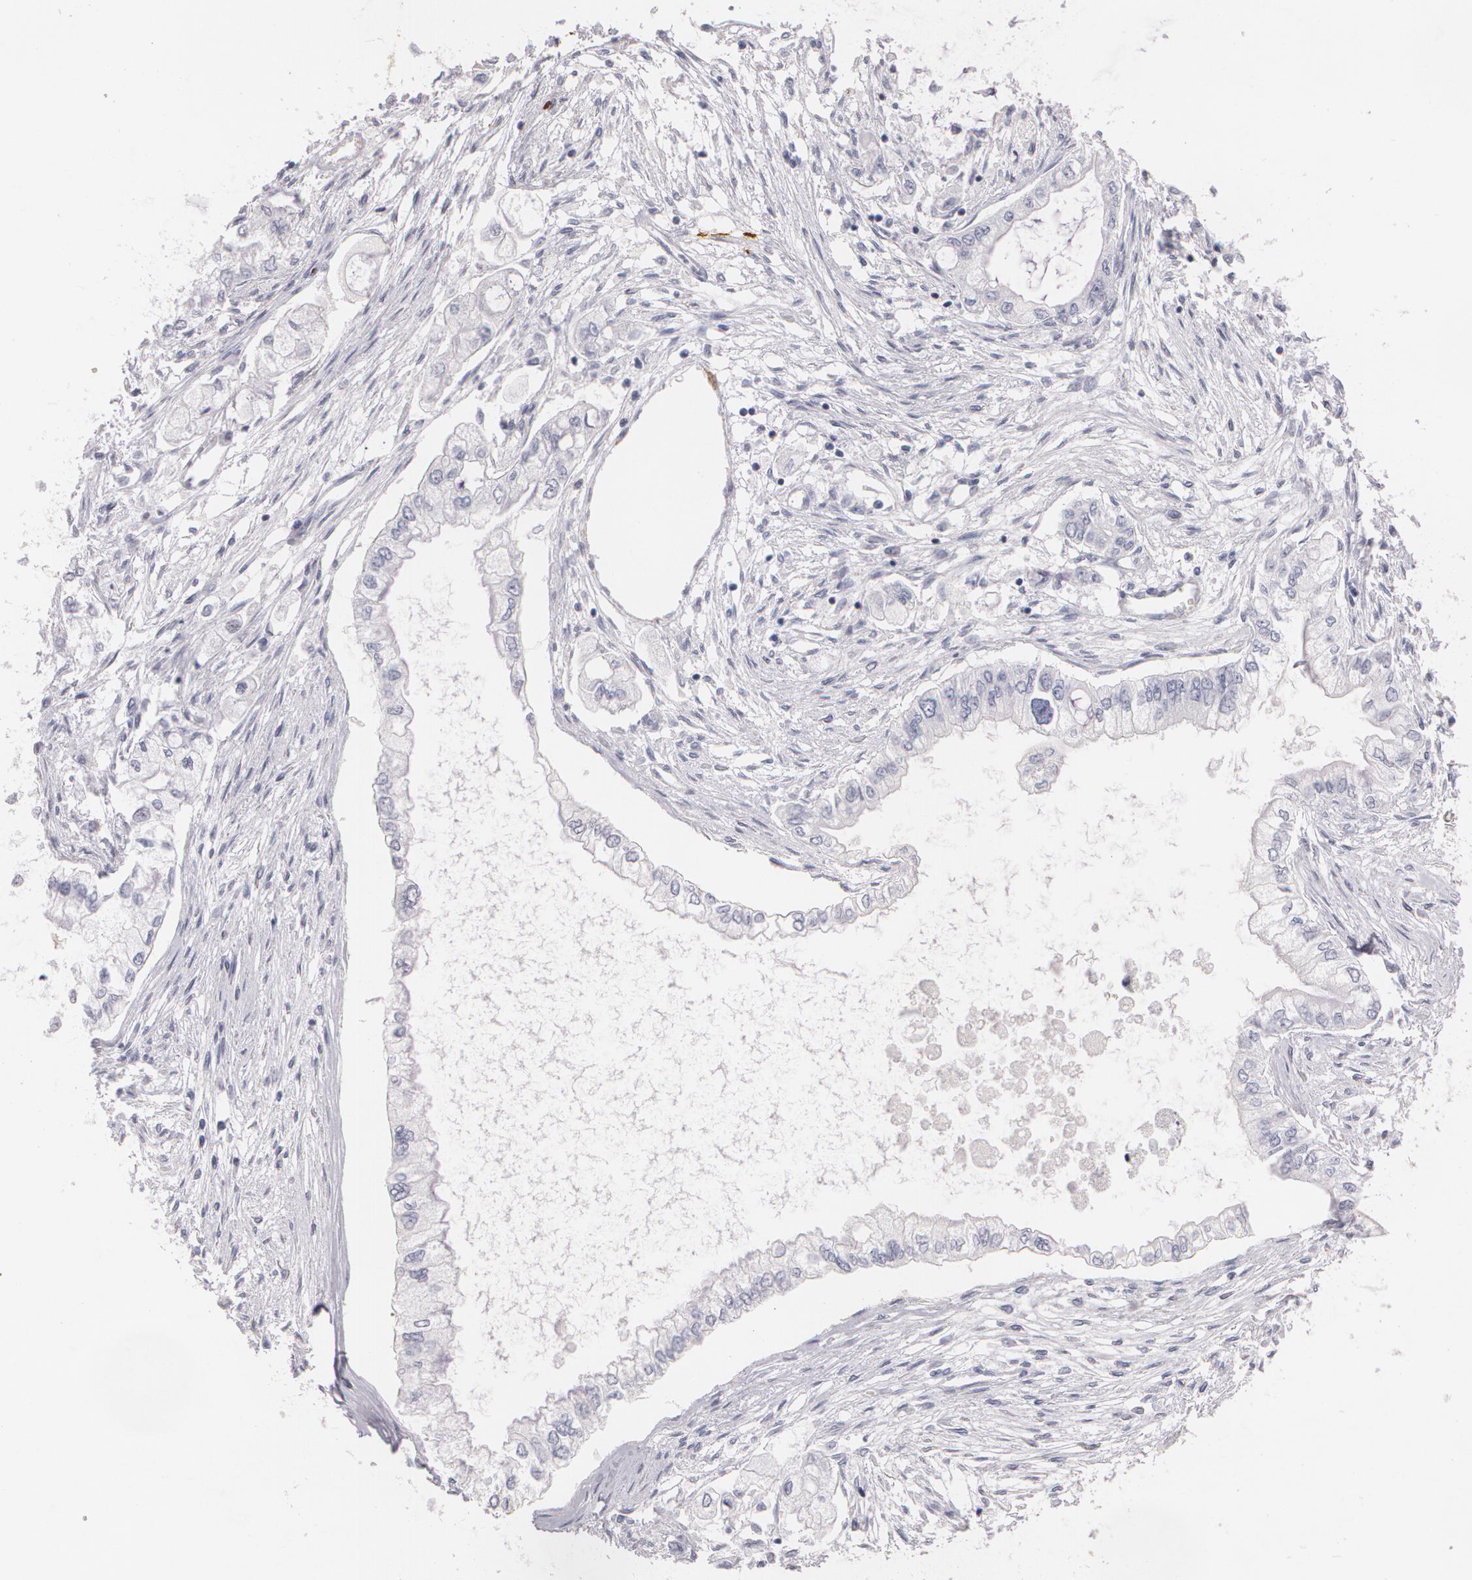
{"staining": {"intensity": "negative", "quantity": "none", "location": "none"}, "tissue": "pancreatic cancer", "cell_type": "Tumor cells", "image_type": "cancer", "snomed": [{"axis": "morphology", "description": "Adenocarcinoma, NOS"}, {"axis": "topography", "description": "Pancreas"}], "caption": "Tumor cells are negative for protein expression in human adenocarcinoma (pancreatic). (Brightfield microscopy of DAB immunohistochemistry at high magnification).", "gene": "NGFR", "patient": {"sex": "male", "age": 79}}